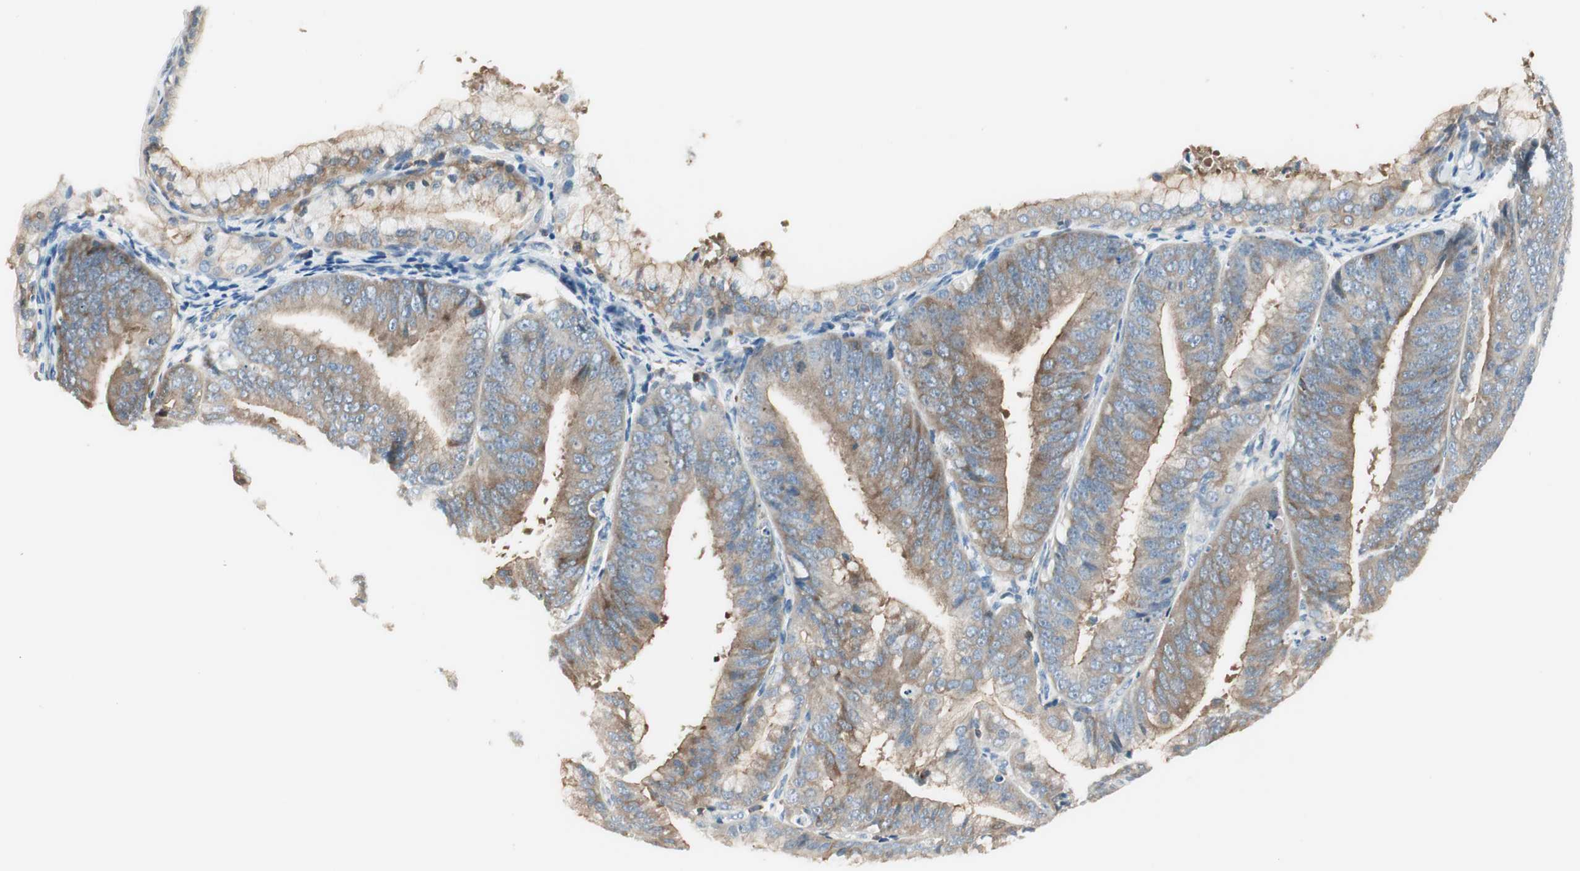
{"staining": {"intensity": "moderate", "quantity": "25%-75%", "location": "cytoplasmic/membranous"}, "tissue": "endometrial cancer", "cell_type": "Tumor cells", "image_type": "cancer", "snomed": [{"axis": "morphology", "description": "Adenocarcinoma, NOS"}, {"axis": "topography", "description": "Endometrium"}], "caption": "Endometrial cancer tissue demonstrates moderate cytoplasmic/membranous positivity in approximately 25%-75% of tumor cells", "gene": "SLC9A3R1", "patient": {"sex": "female", "age": 63}}